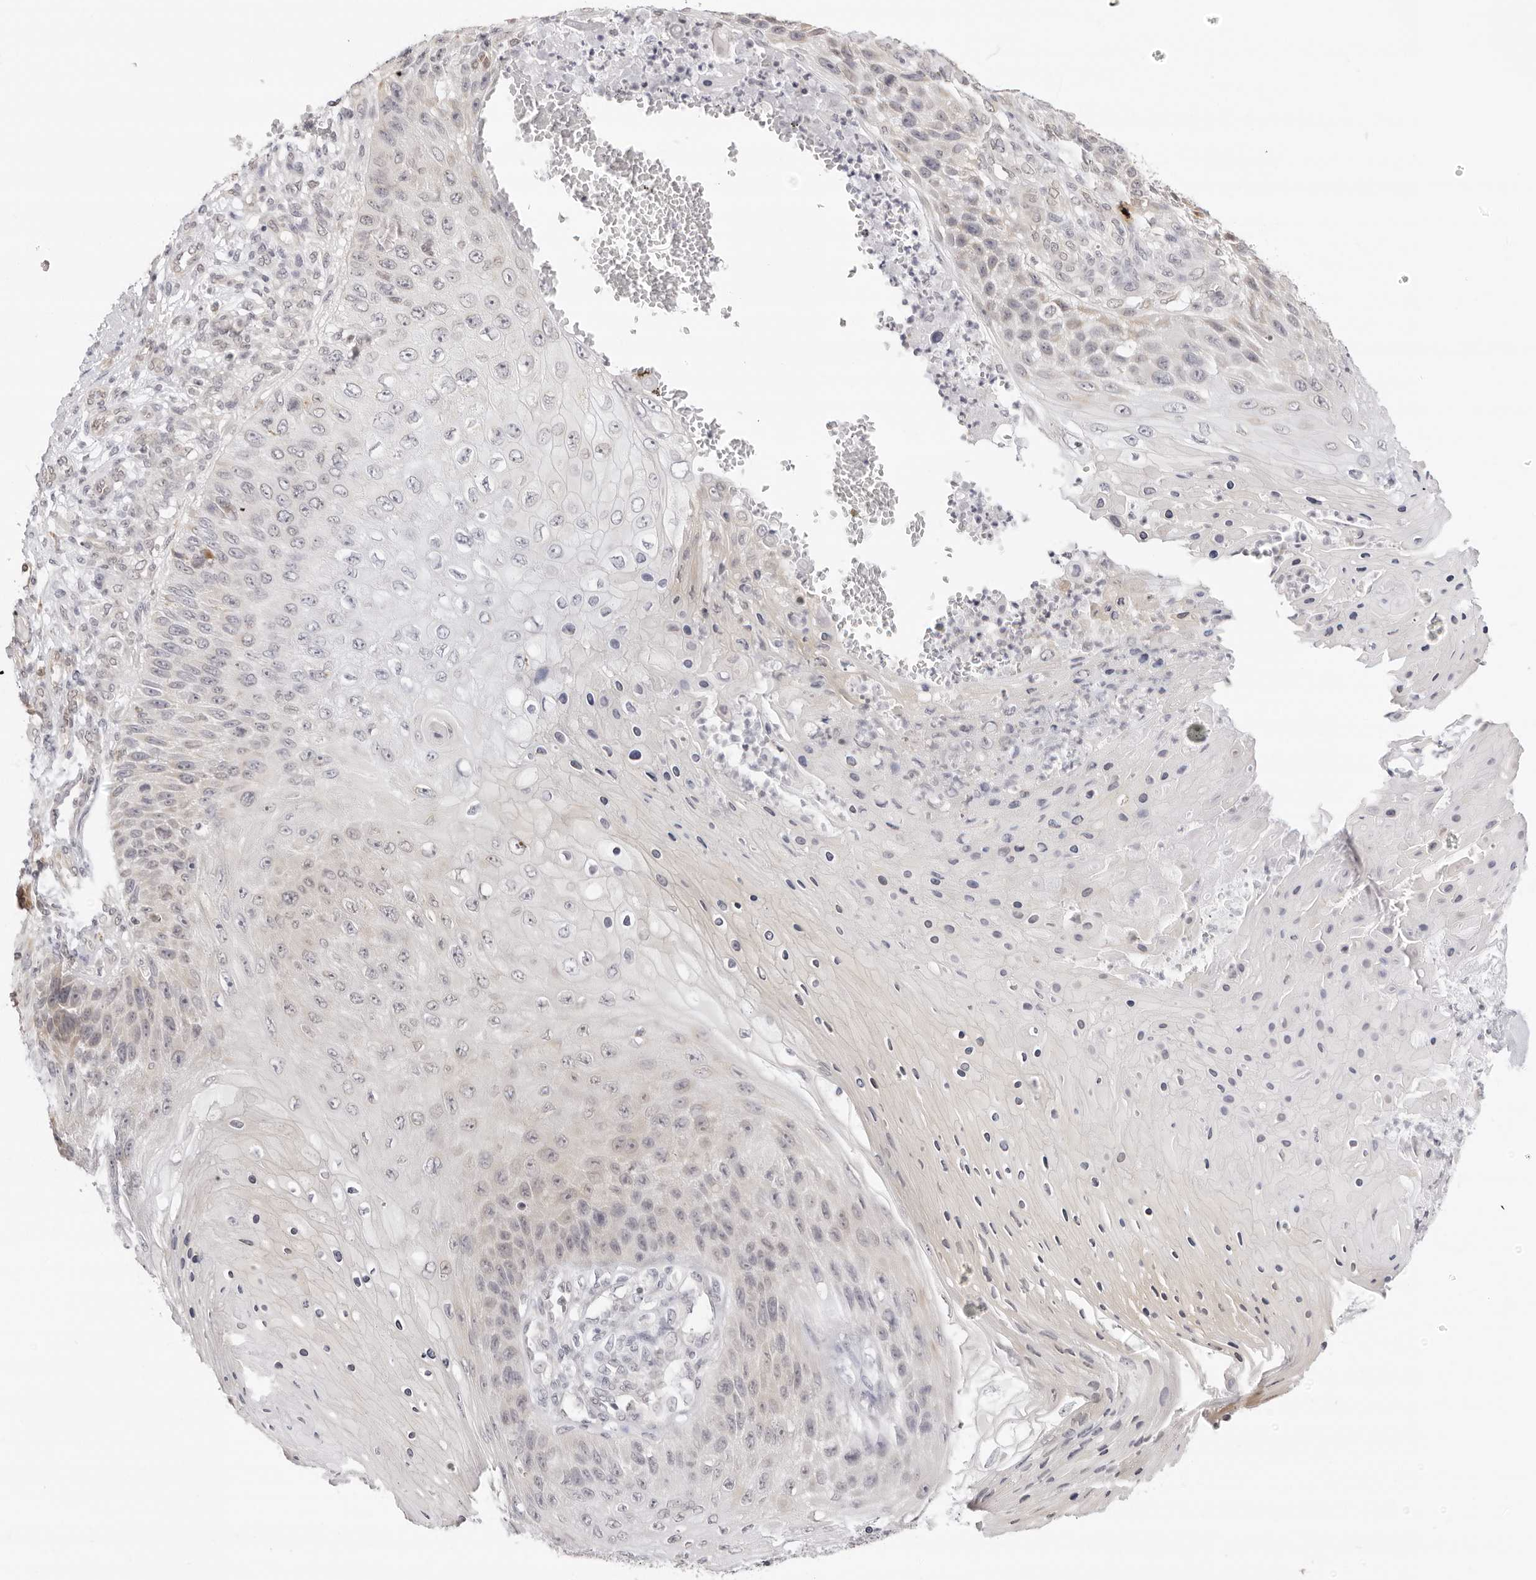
{"staining": {"intensity": "negative", "quantity": "none", "location": "none"}, "tissue": "skin cancer", "cell_type": "Tumor cells", "image_type": "cancer", "snomed": [{"axis": "morphology", "description": "Squamous cell carcinoma, NOS"}, {"axis": "topography", "description": "Skin"}], "caption": "Immunohistochemical staining of skin cancer exhibits no significant staining in tumor cells.", "gene": "FDPS", "patient": {"sex": "female", "age": 88}}